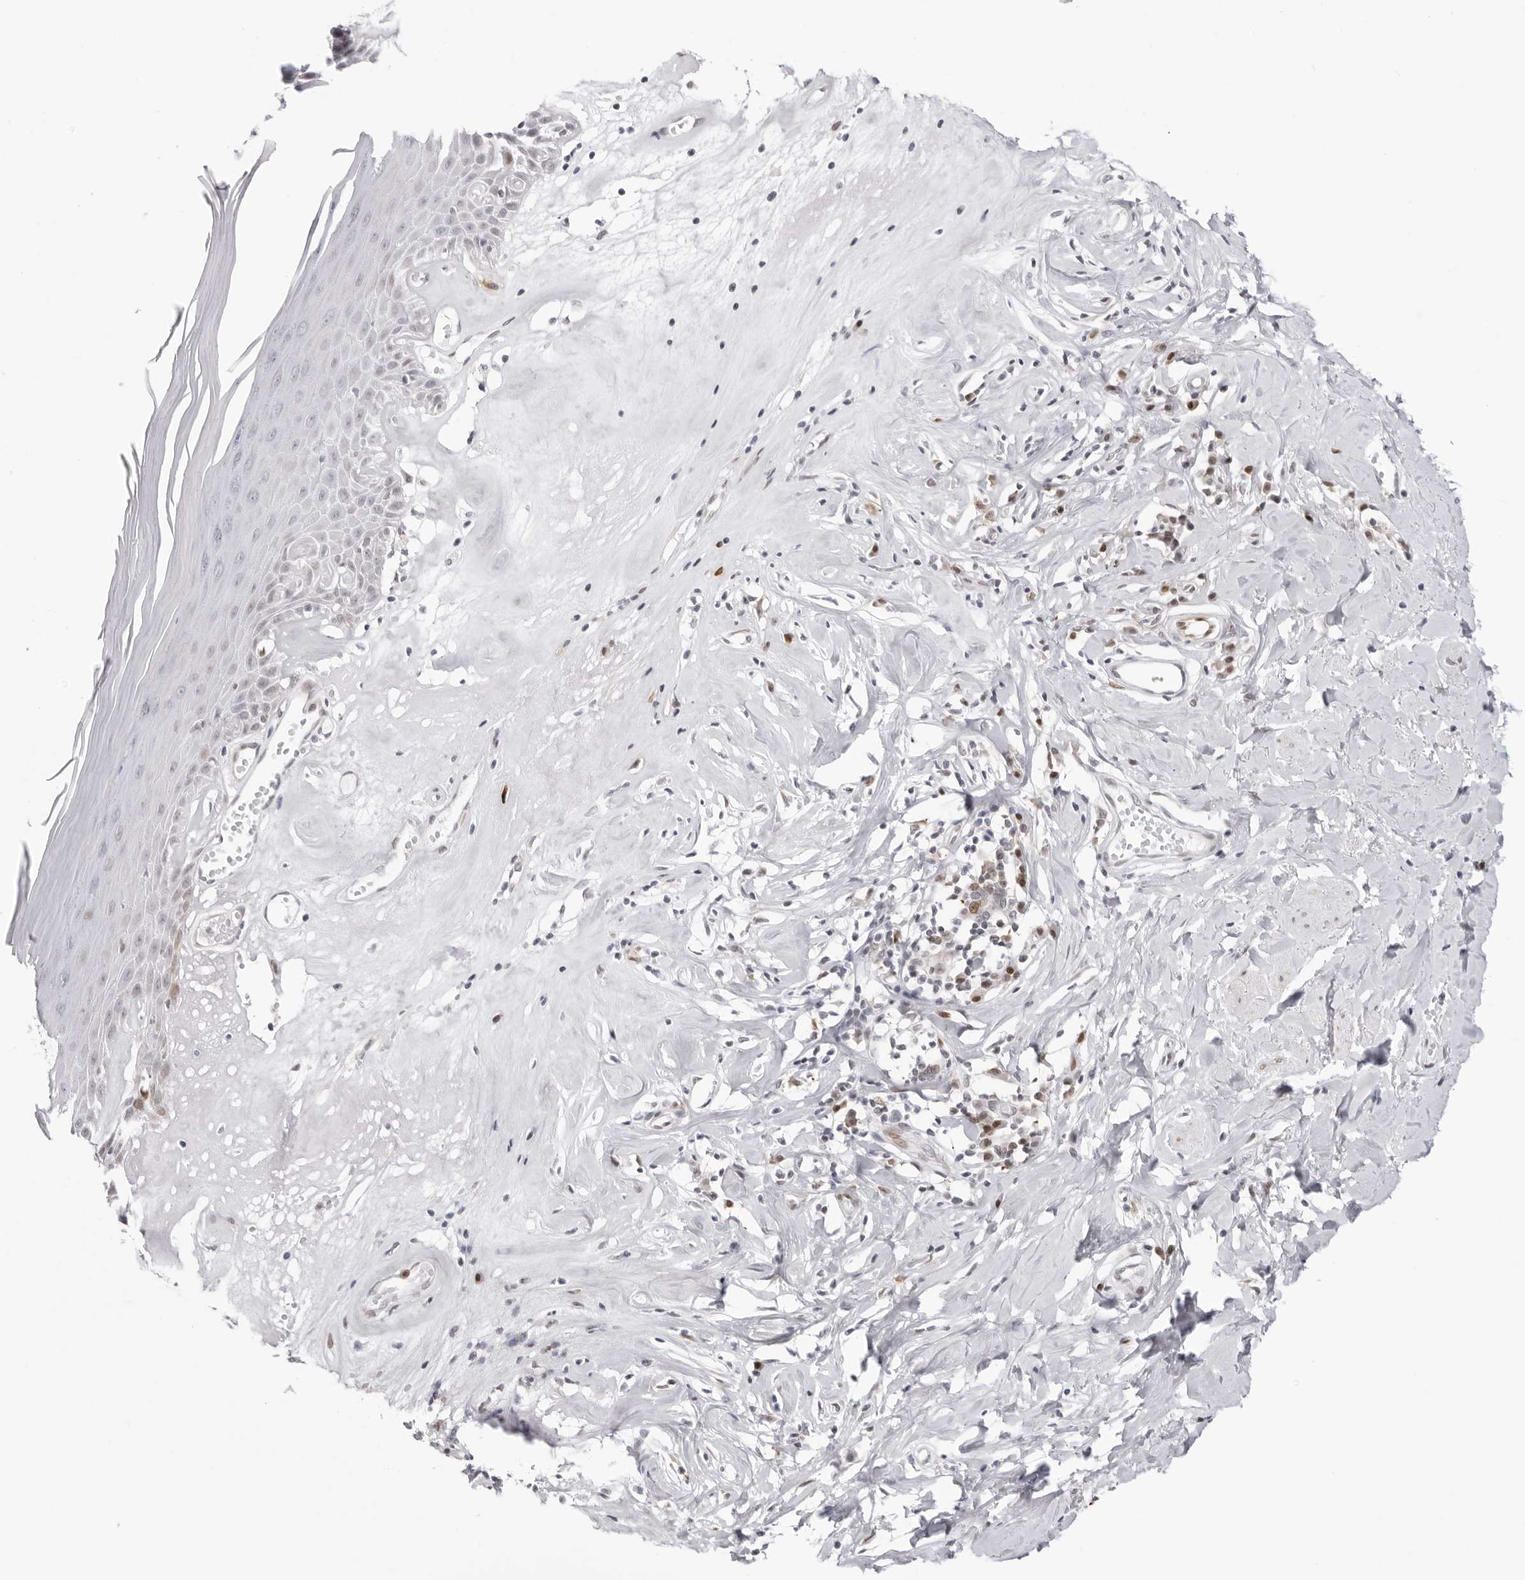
{"staining": {"intensity": "moderate", "quantity": "<25%", "location": "nuclear"}, "tissue": "skin", "cell_type": "Epidermal cells", "image_type": "normal", "snomed": [{"axis": "morphology", "description": "Normal tissue, NOS"}, {"axis": "morphology", "description": "Inflammation, NOS"}, {"axis": "topography", "description": "Vulva"}], "caption": "DAB immunohistochemical staining of benign skin exhibits moderate nuclear protein staining in about <25% of epidermal cells. (brown staining indicates protein expression, while blue staining denotes nuclei).", "gene": "NTPCR", "patient": {"sex": "female", "age": 84}}